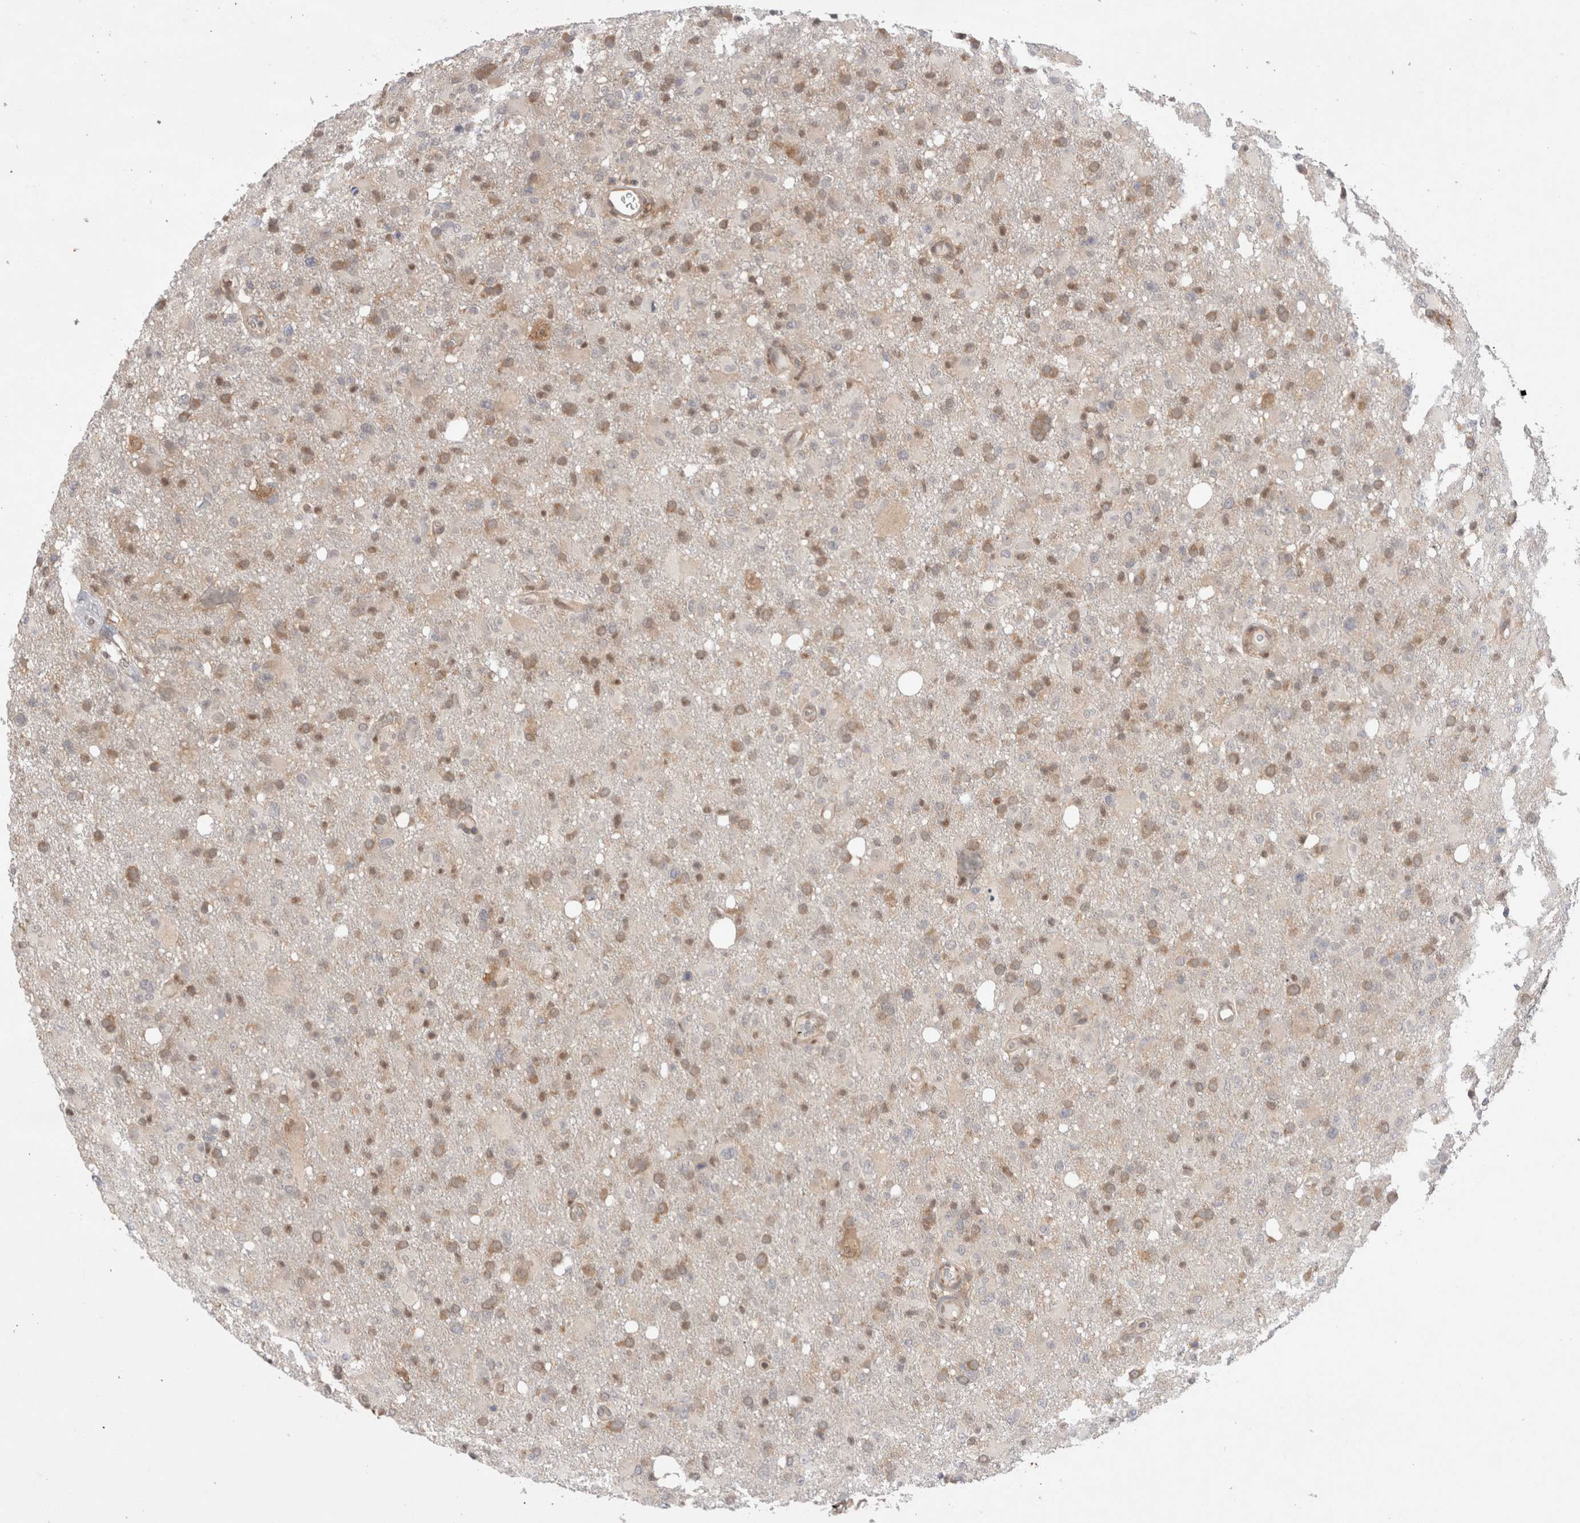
{"staining": {"intensity": "moderate", "quantity": "25%-75%", "location": "cytoplasmic/membranous,nuclear"}, "tissue": "glioma", "cell_type": "Tumor cells", "image_type": "cancer", "snomed": [{"axis": "morphology", "description": "Glioma, malignant, High grade"}, {"axis": "topography", "description": "Brain"}], "caption": "About 25%-75% of tumor cells in malignant glioma (high-grade) reveal moderate cytoplasmic/membranous and nuclear protein positivity as visualized by brown immunohistochemical staining.", "gene": "EIF3E", "patient": {"sex": "female", "age": 57}}